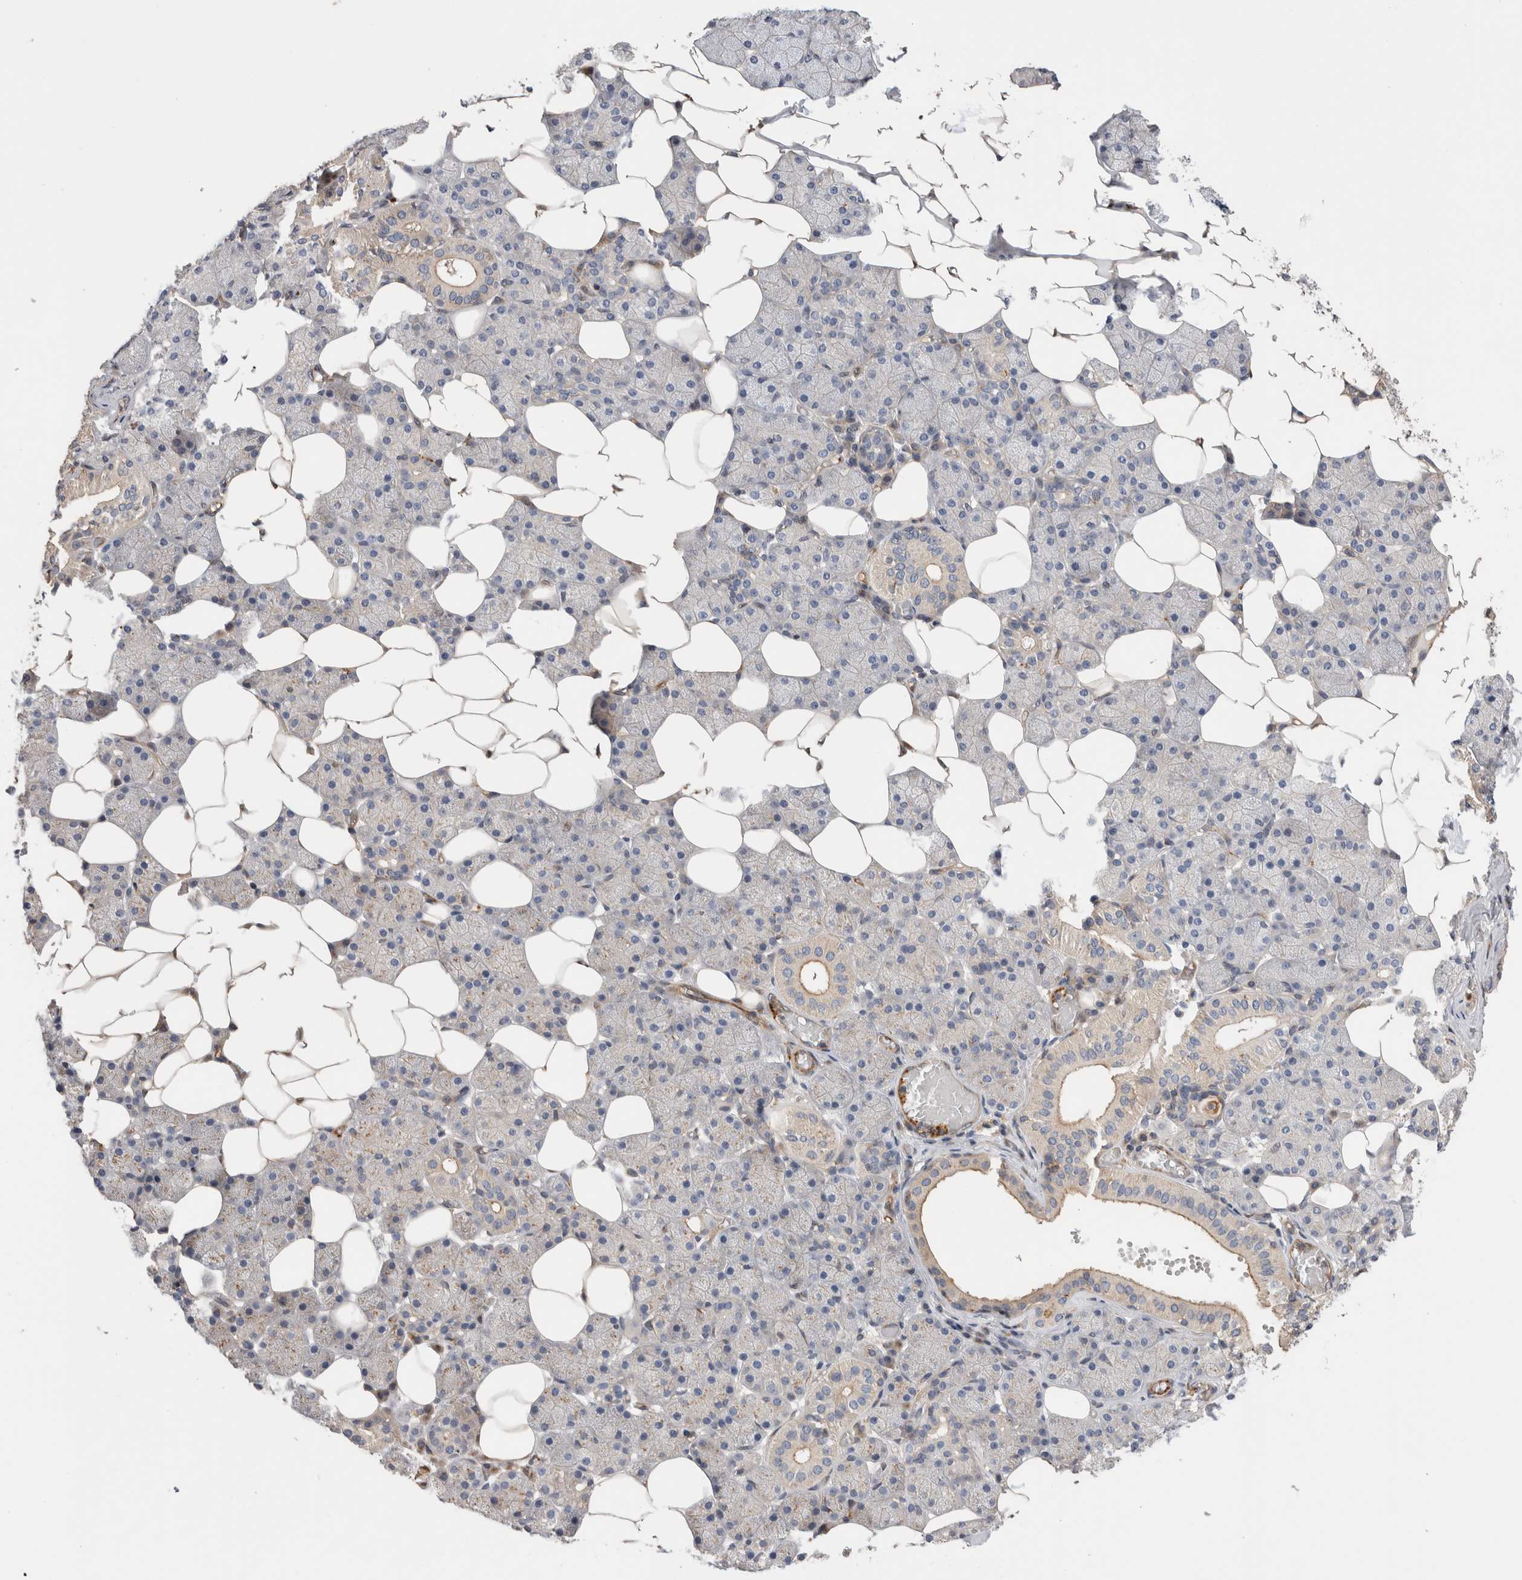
{"staining": {"intensity": "moderate", "quantity": "<25%", "location": "cytoplasmic/membranous"}, "tissue": "salivary gland", "cell_type": "Glandular cells", "image_type": "normal", "snomed": [{"axis": "morphology", "description": "Normal tissue, NOS"}, {"axis": "topography", "description": "Salivary gland"}], "caption": "Salivary gland stained for a protein (brown) exhibits moderate cytoplasmic/membranous positive staining in approximately <25% of glandular cells.", "gene": "BNIP2", "patient": {"sex": "female", "age": 33}}